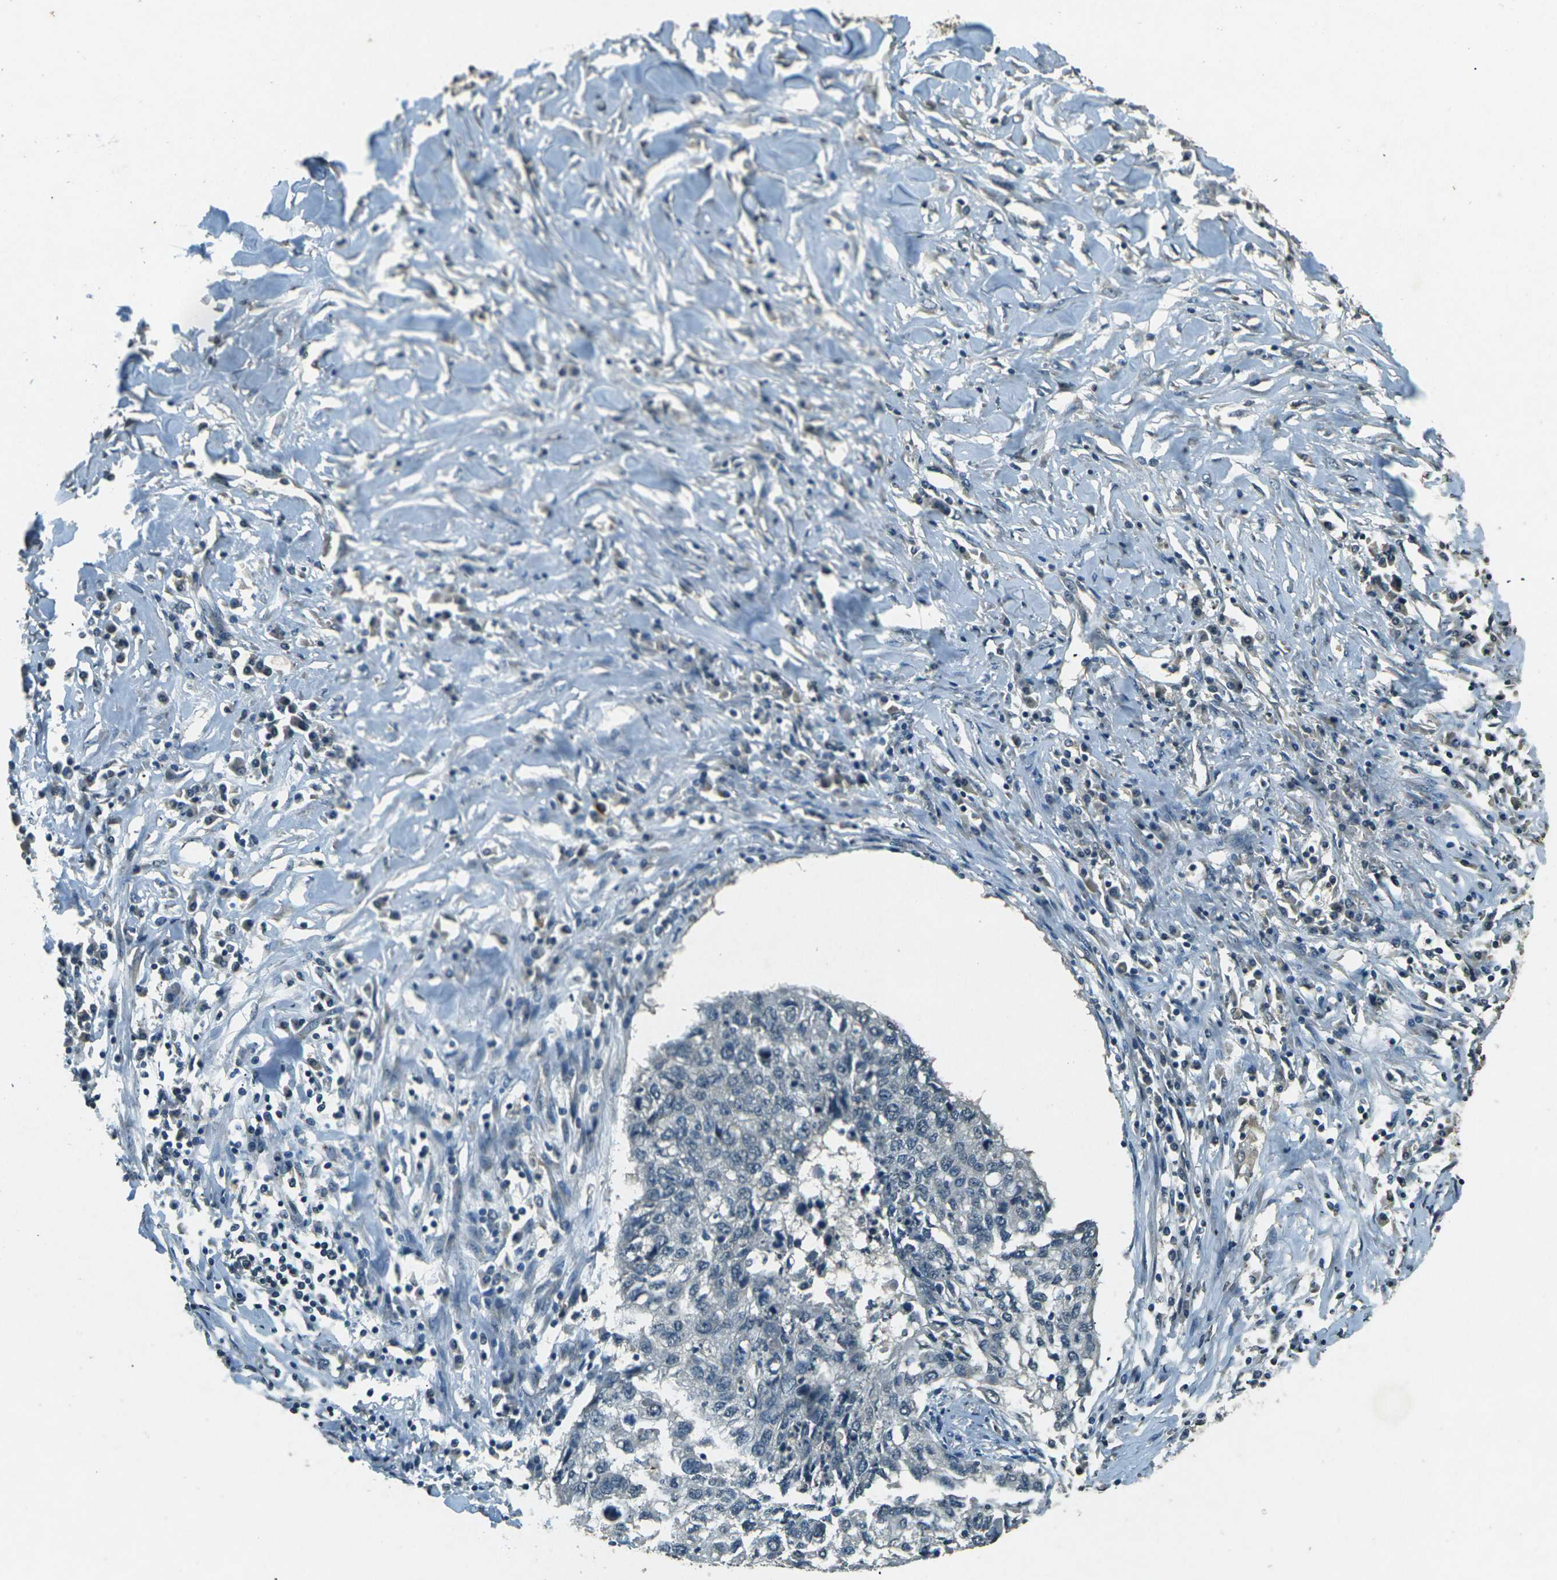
{"staining": {"intensity": "negative", "quantity": "none", "location": "none"}, "tissue": "lung cancer", "cell_type": "Tumor cells", "image_type": "cancer", "snomed": [{"axis": "morphology", "description": "Squamous cell carcinoma, NOS"}, {"axis": "topography", "description": "Lung"}], "caption": "DAB (3,3'-diaminobenzidine) immunohistochemical staining of lung cancer demonstrates no significant expression in tumor cells.", "gene": "PDE2A", "patient": {"sex": "female", "age": 63}}